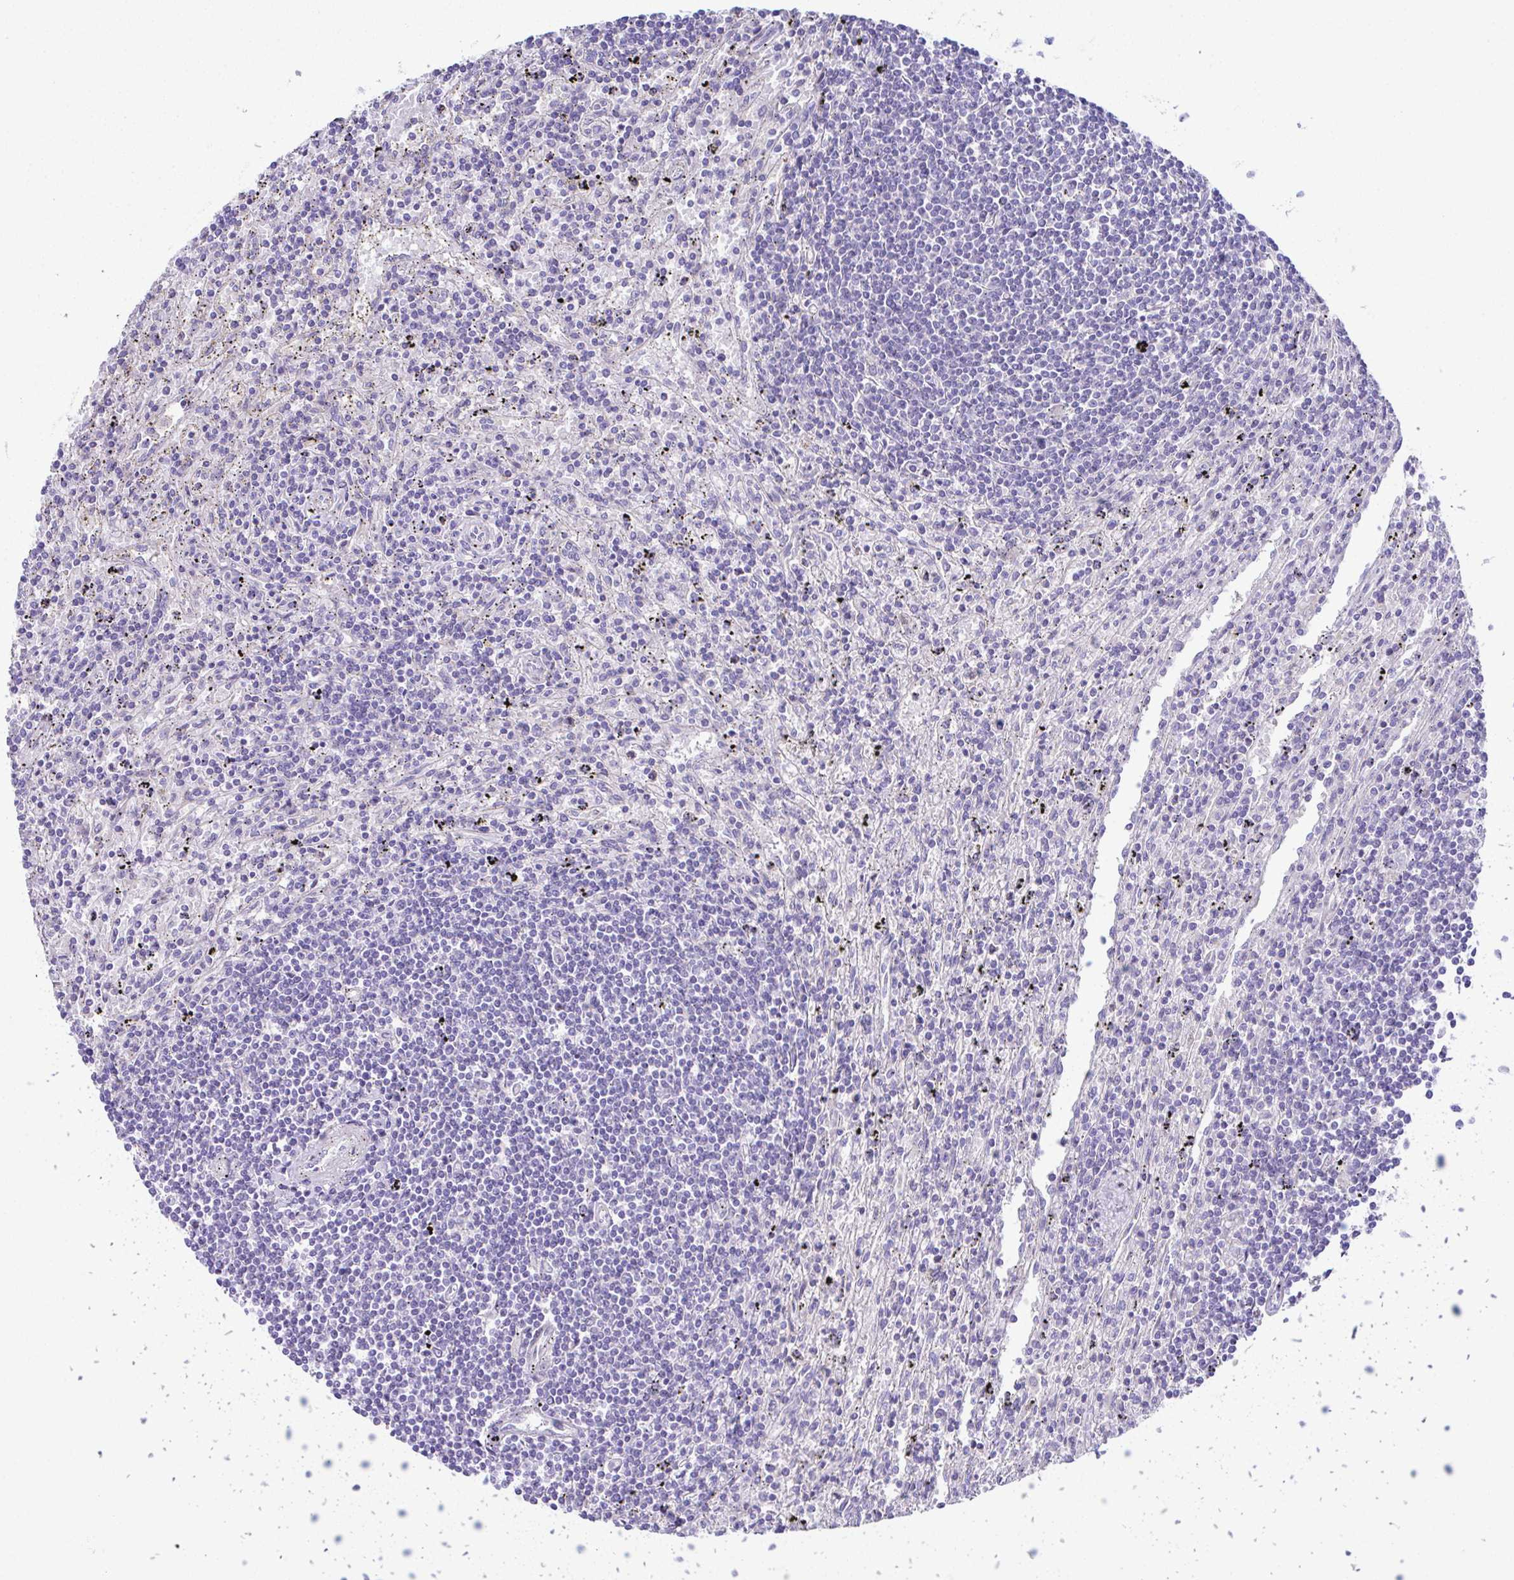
{"staining": {"intensity": "negative", "quantity": "none", "location": "none"}, "tissue": "lymphoma", "cell_type": "Tumor cells", "image_type": "cancer", "snomed": [{"axis": "morphology", "description": "Malignant lymphoma, non-Hodgkin's type, Low grade"}, {"axis": "topography", "description": "Spleen"}], "caption": "The immunohistochemistry (IHC) micrograph has no significant staining in tumor cells of low-grade malignant lymphoma, non-Hodgkin's type tissue.", "gene": "OR4P4", "patient": {"sex": "male", "age": 76}}